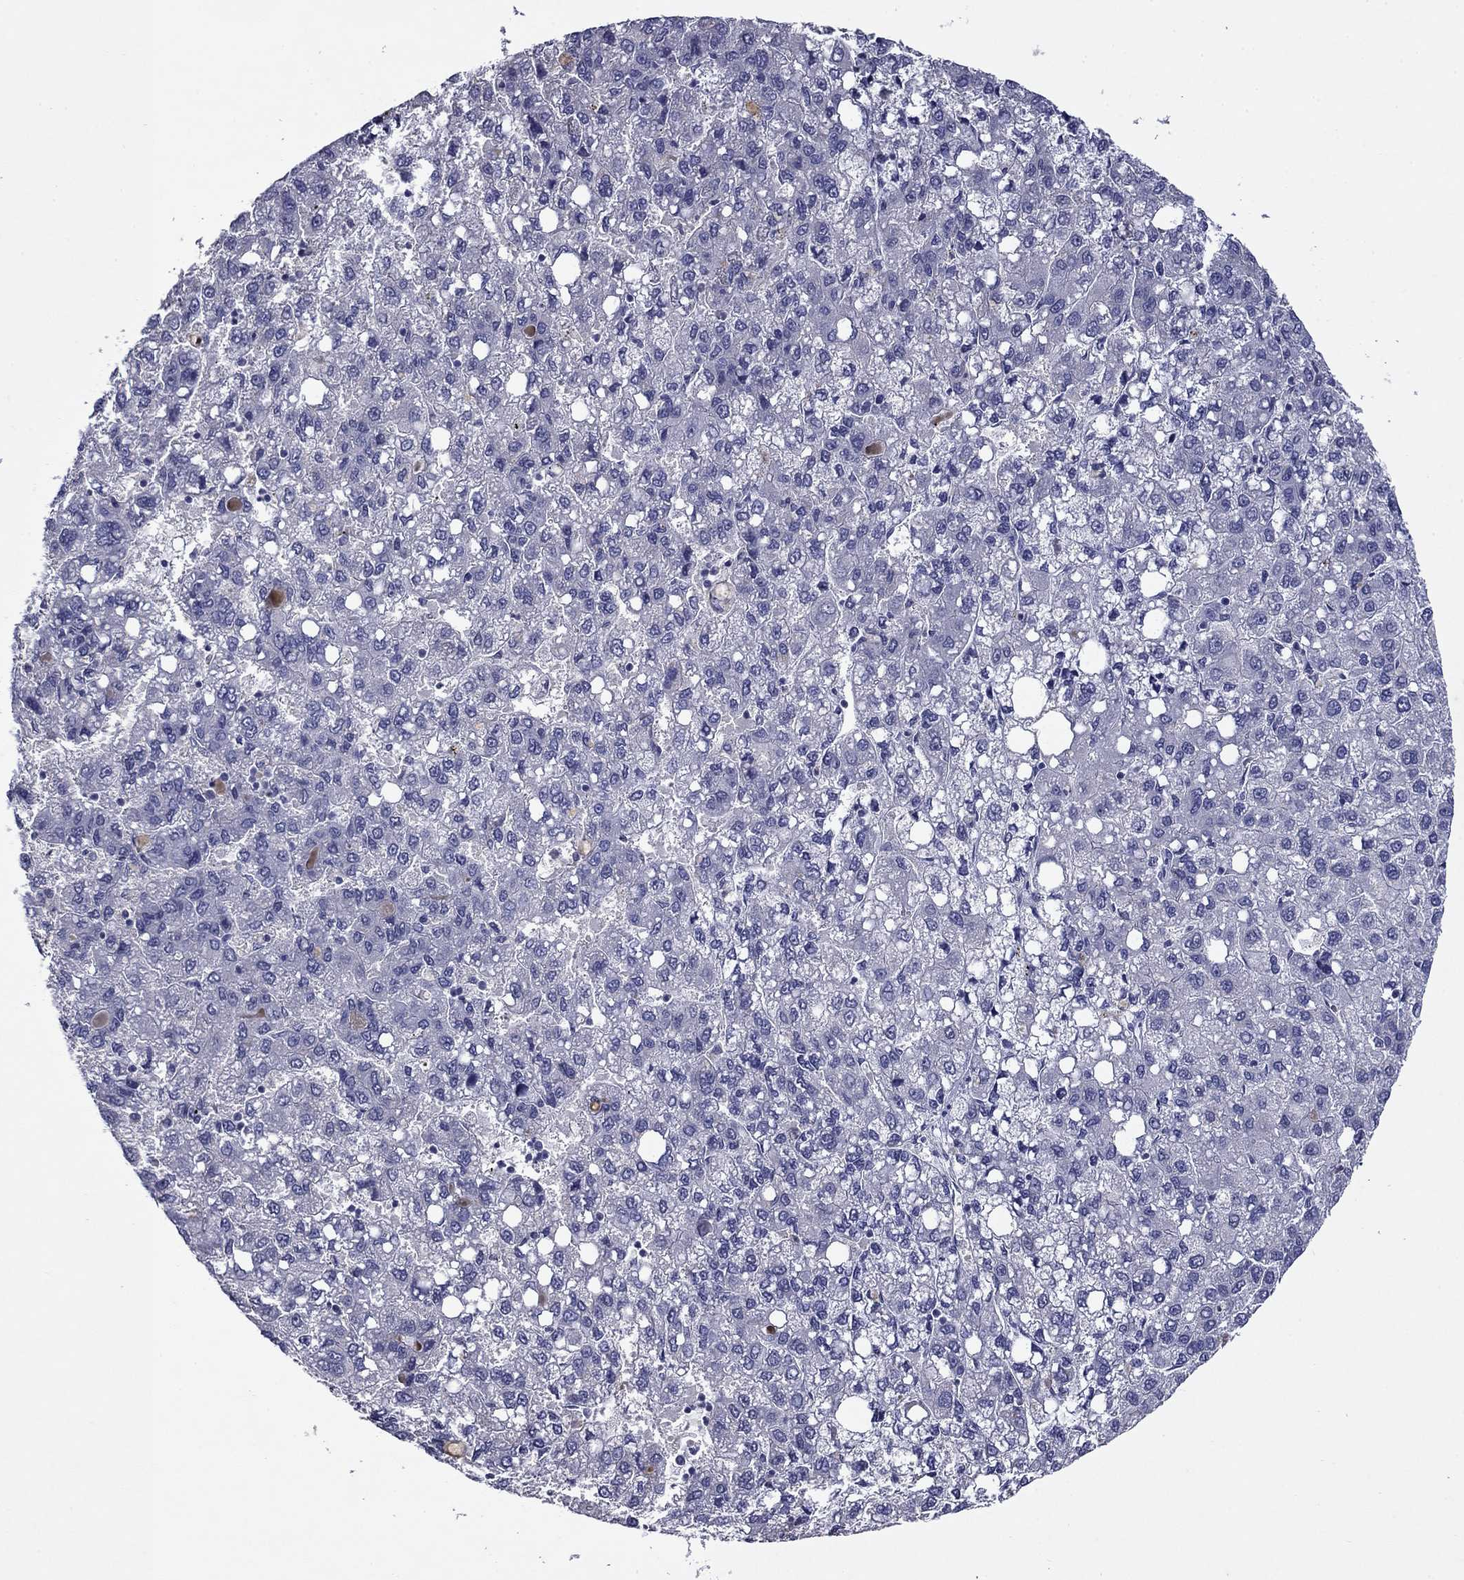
{"staining": {"intensity": "negative", "quantity": "none", "location": "none"}, "tissue": "liver cancer", "cell_type": "Tumor cells", "image_type": "cancer", "snomed": [{"axis": "morphology", "description": "Carcinoma, Hepatocellular, NOS"}, {"axis": "topography", "description": "Liver"}], "caption": "Tumor cells are negative for protein expression in human hepatocellular carcinoma (liver). (Brightfield microscopy of DAB (3,3'-diaminobenzidine) immunohistochemistry at high magnification).", "gene": "CFAP119", "patient": {"sex": "female", "age": 82}}